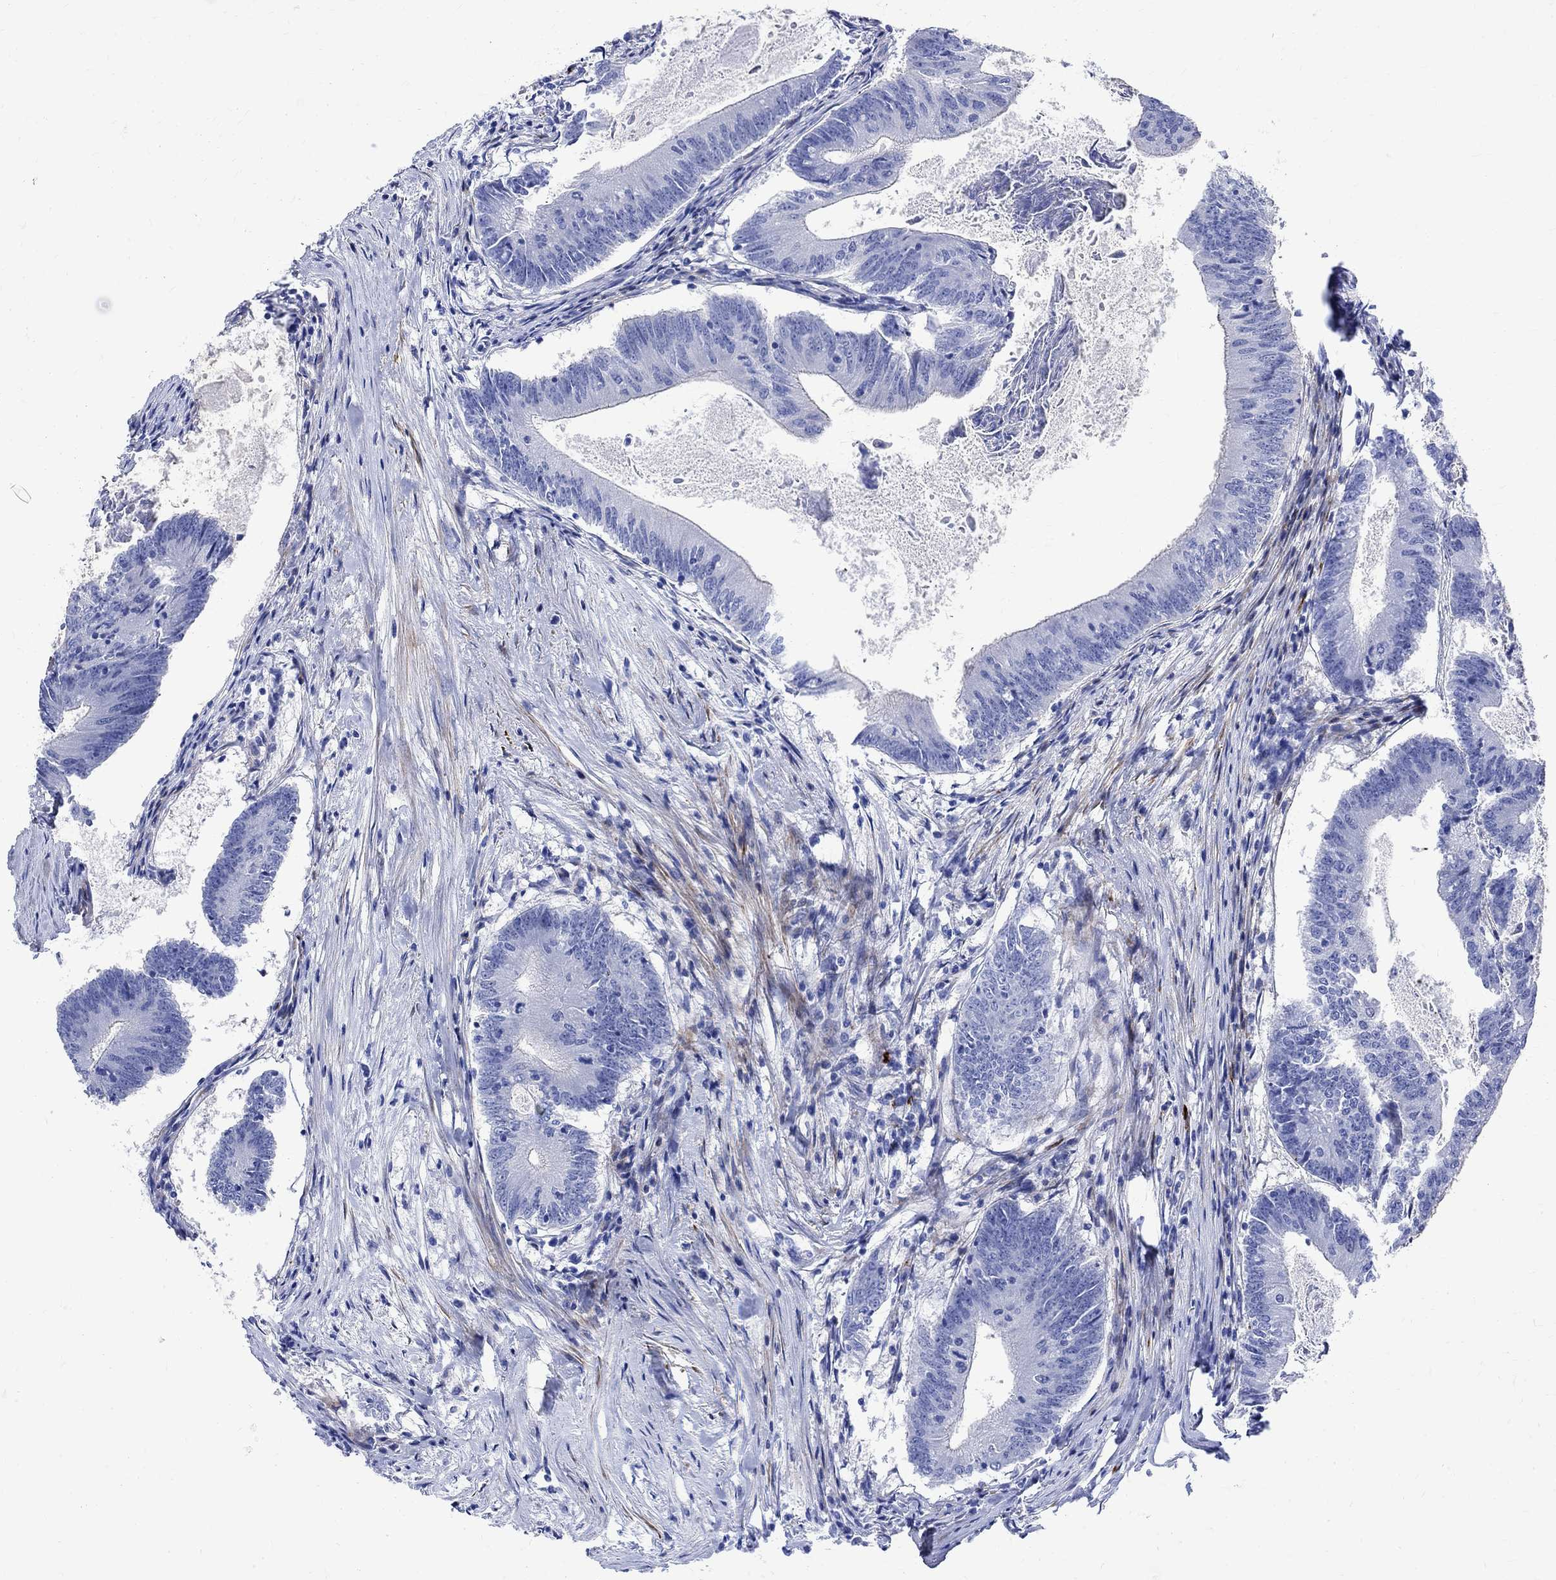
{"staining": {"intensity": "negative", "quantity": "none", "location": "none"}, "tissue": "colorectal cancer", "cell_type": "Tumor cells", "image_type": "cancer", "snomed": [{"axis": "morphology", "description": "Adenocarcinoma, NOS"}, {"axis": "topography", "description": "Colon"}], "caption": "Tumor cells are negative for protein expression in human colorectal cancer.", "gene": "PARVB", "patient": {"sex": "female", "age": 70}}